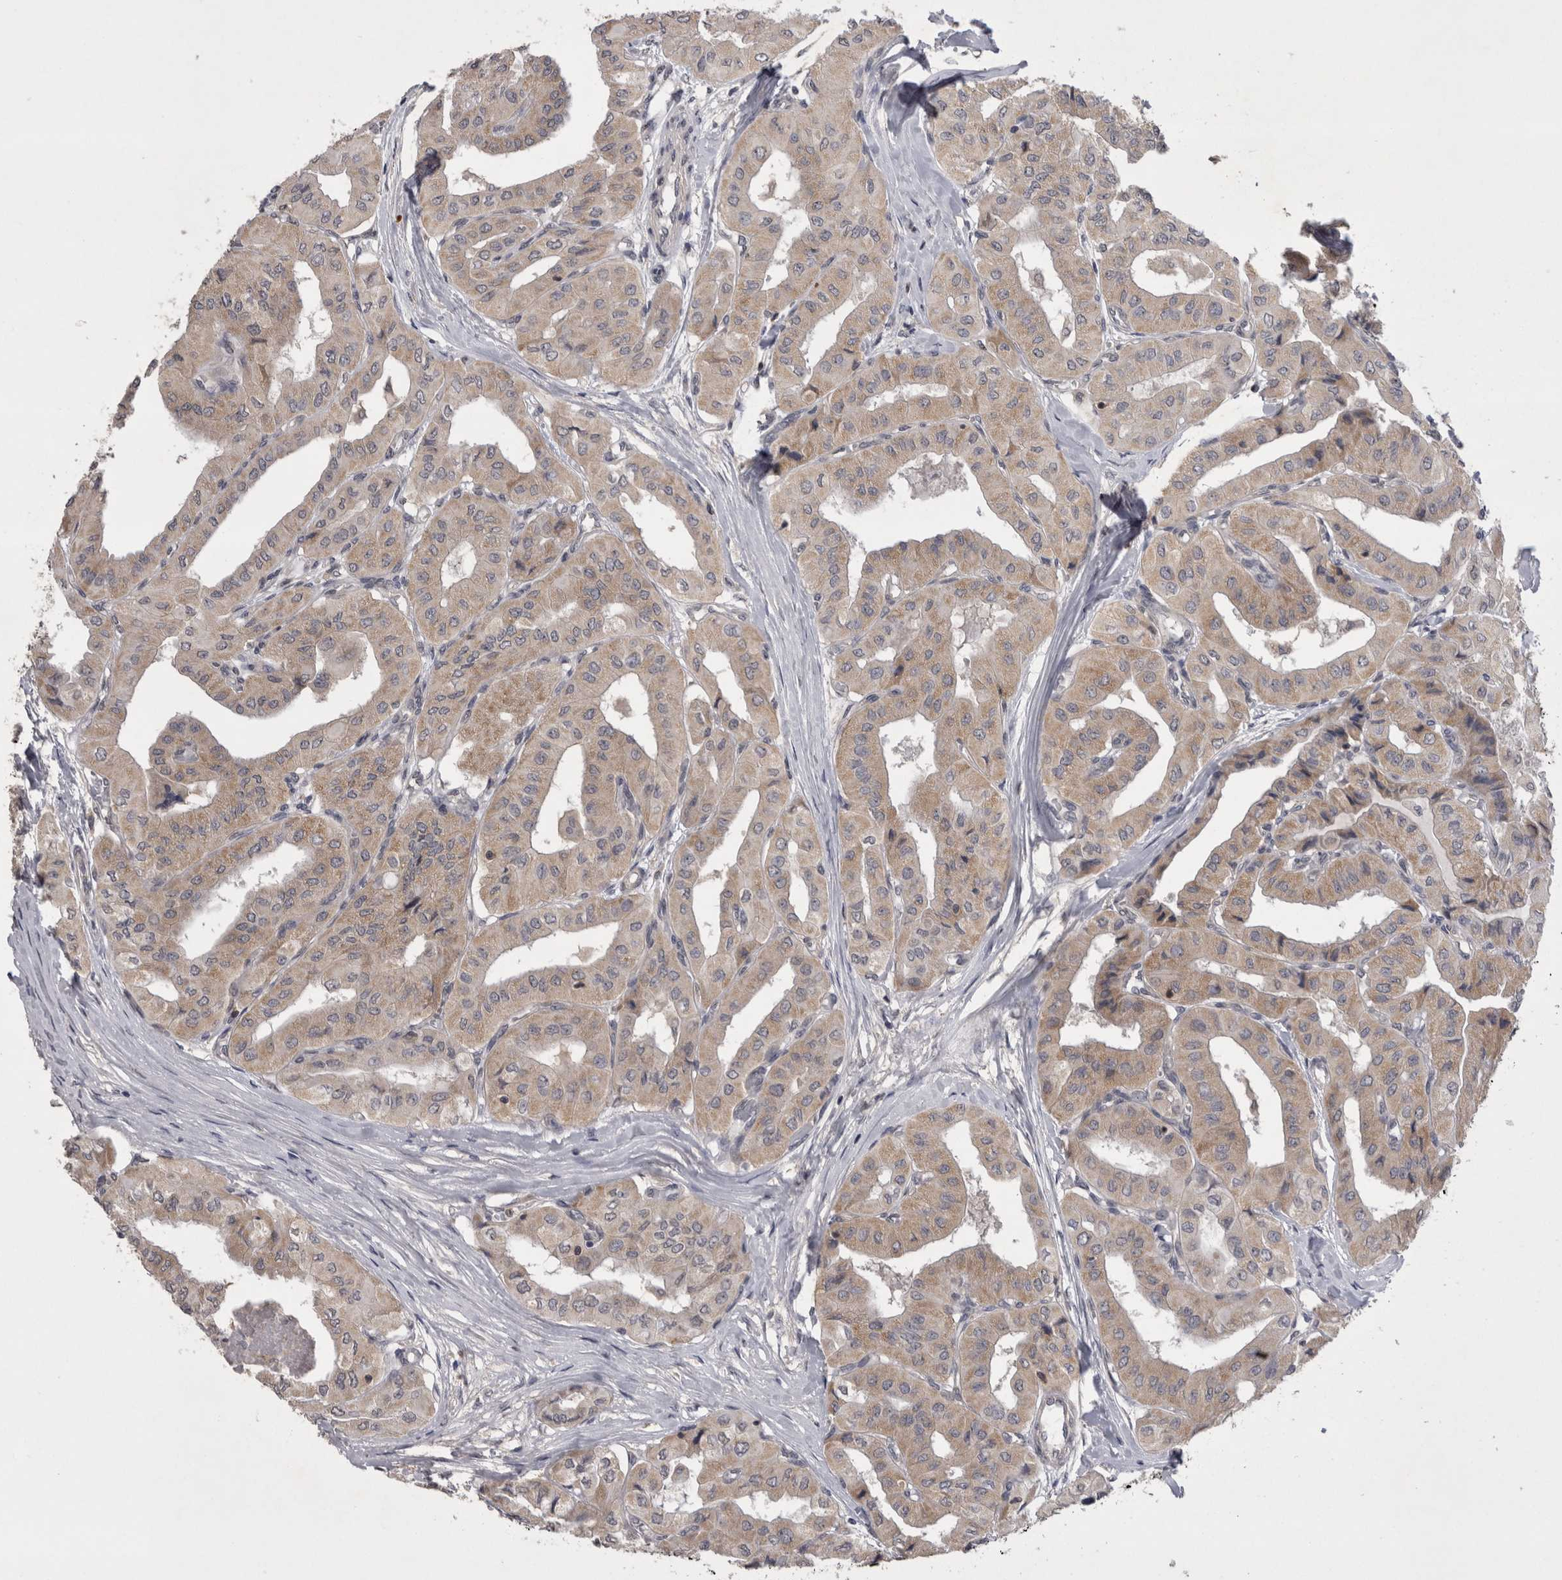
{"staining": {"intensity": "weak", "quantity": ">75%", "location": "cytoplasmic/membranous"}, "tissue": "thyroid cancer", "cell_type": "Tumor cells", "image_type": "cancer", "snomed": [{"axis": "morphology", "description": "Papillary adenocarcinoma, NOS"}, {"axis": "topography", "description": "Thyroid gland"}], "caption": "The histopathology image shows immunohistochemical staining of thyroid cancer. There is weak cytoplasmic/membranous staining is identified in about >75% of tumor cells. The staining was performed using DAB to visualize the protein expression in brown, while the nuclei were stained in blue with hematoxylin (Magnification: 20x).", "gene": "NFATC2", "patient": {"sex": "female", "age": 59}}